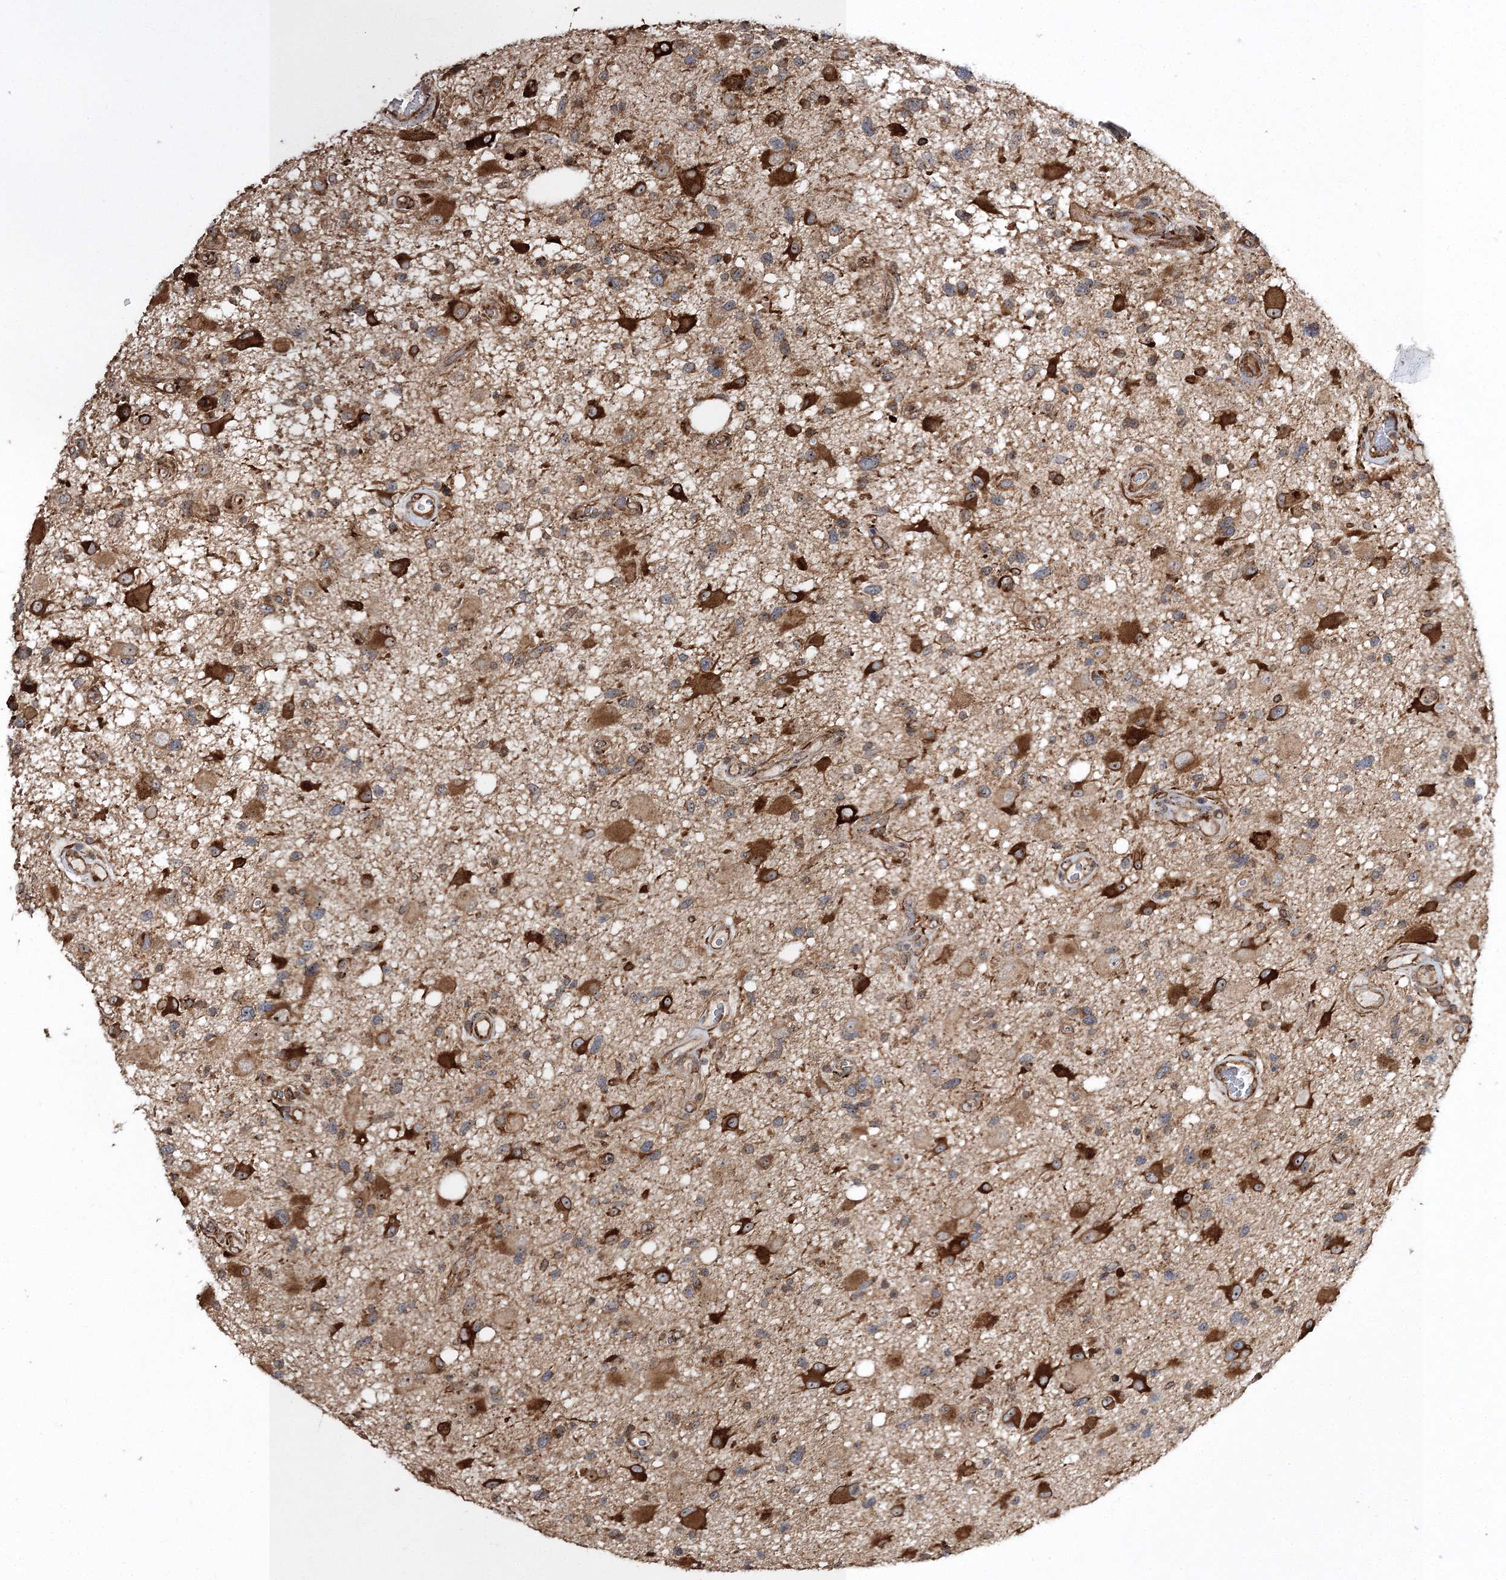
{"staining": {"intensity": "moderate", "quantity": "25%-75%", "location": "cytoplasmic/membranous"}, "tissue": "glioma", "cell_type": "Tumor cells", "image_type": "cancer", "snomed": [{"axis": "morphology", "description": "Glioma, malignant, High grade"}, {"axis": "topography", "description": "Brain"}], "caption": "The histopathology image reveals immunohistochemical staining of malignant glioma (high-grade). There is moderate cytoplasmic/membranous positivity is seen in about 25%-75% of tumor cells. (DAB IHC, brown staining for protein, blue staining for nuclei).", "gene": "SCRN3", "patient": {"sex": "male", "age": 33}}